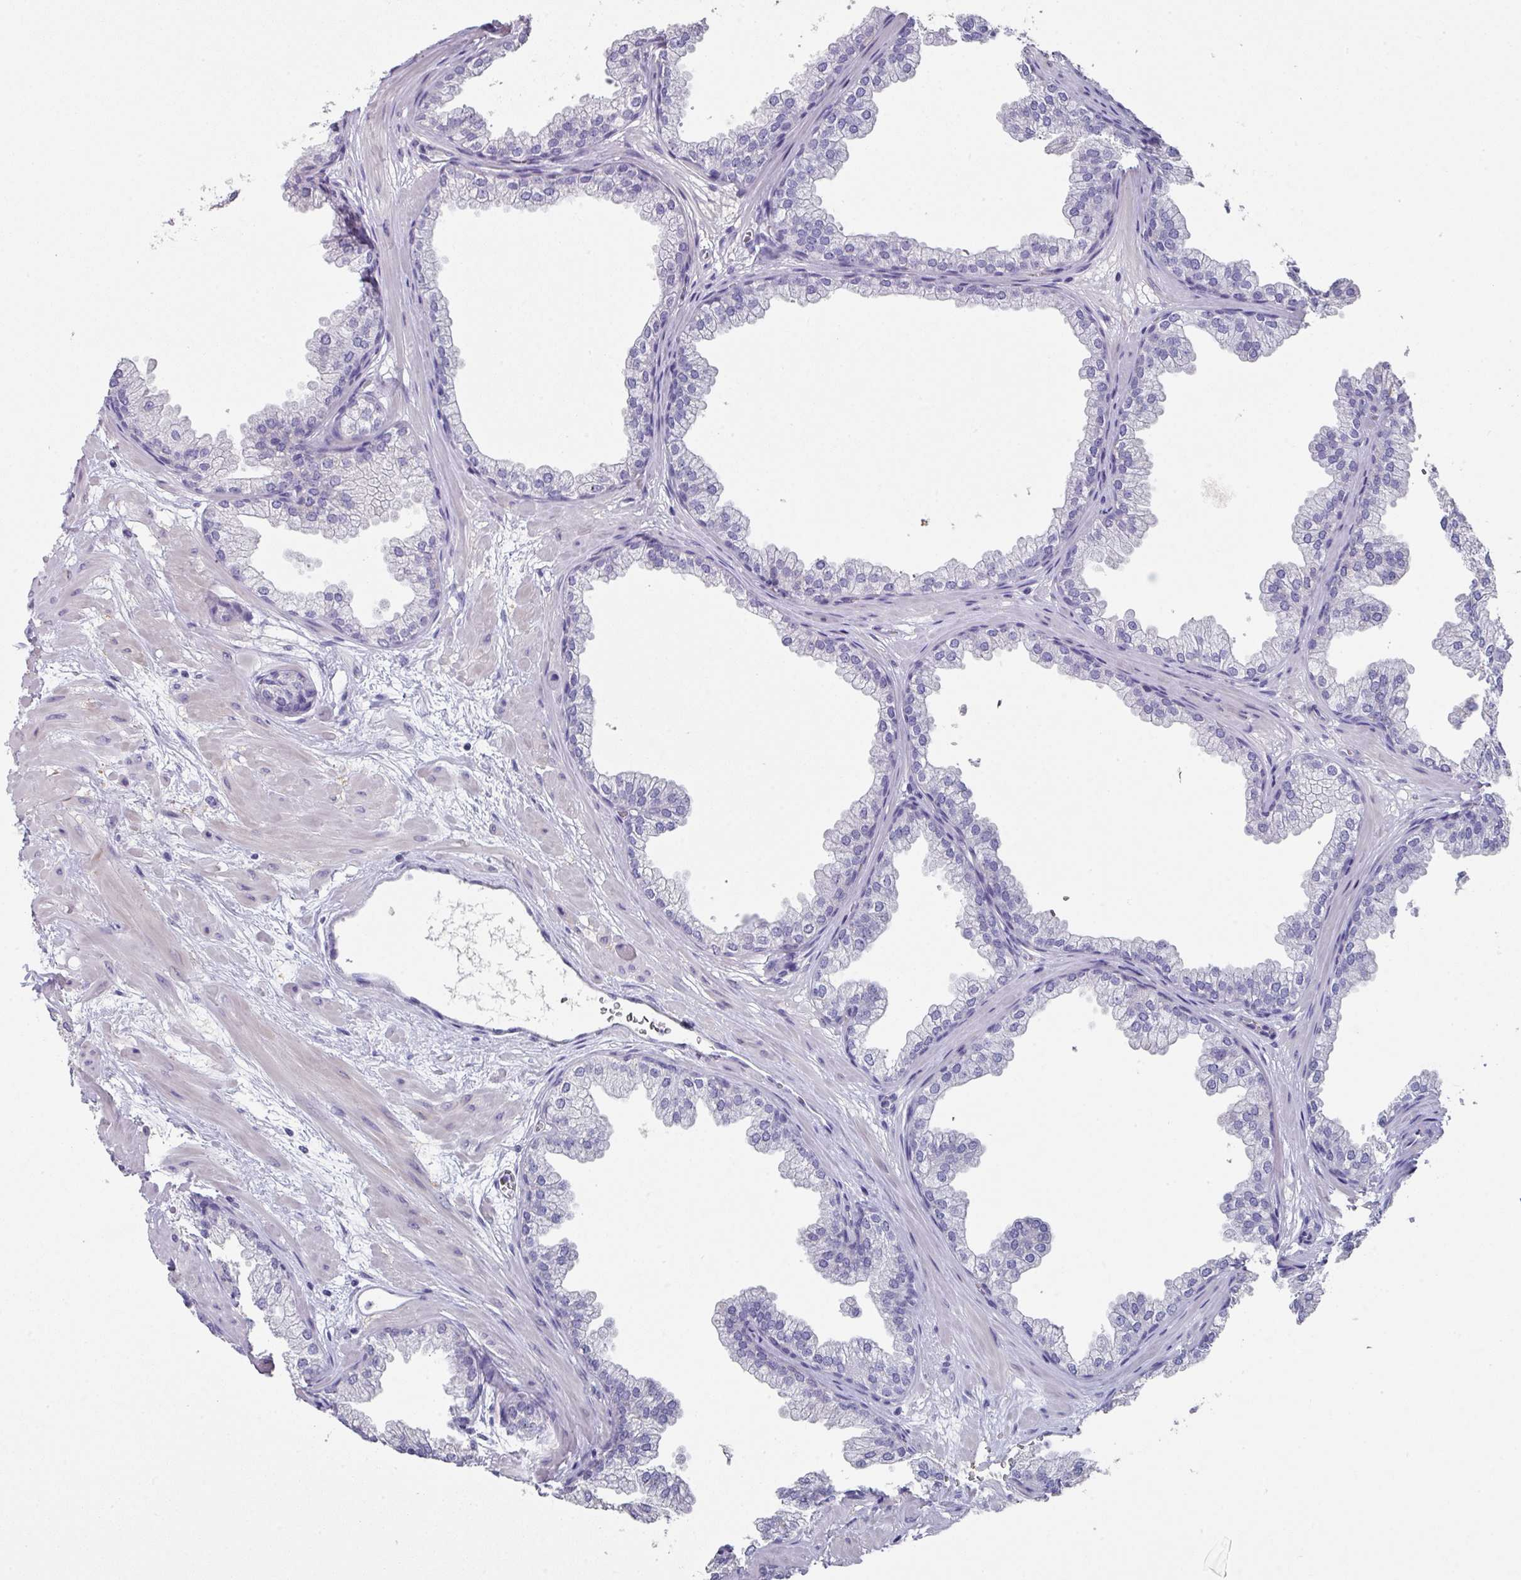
{"staining": {"intensity": "negative", "quantity": "none", "location": "none"}, "tissue": "prostate", "cell_type": "Glandular cells", "image_type": "normal", "snomed": [{"axis": "morphology", "description": "Normal tissue, NOS"}, {"axis": "topography", "description": "Prostate"}], "caption": "DAB (3,3'-diaminobenzidine) immunohistochemical staining of benign human prostate exhibits no significant positivity in glandular cells.", "gene": "DEFB115", "patient": {"sex": "male", "age": 37}}